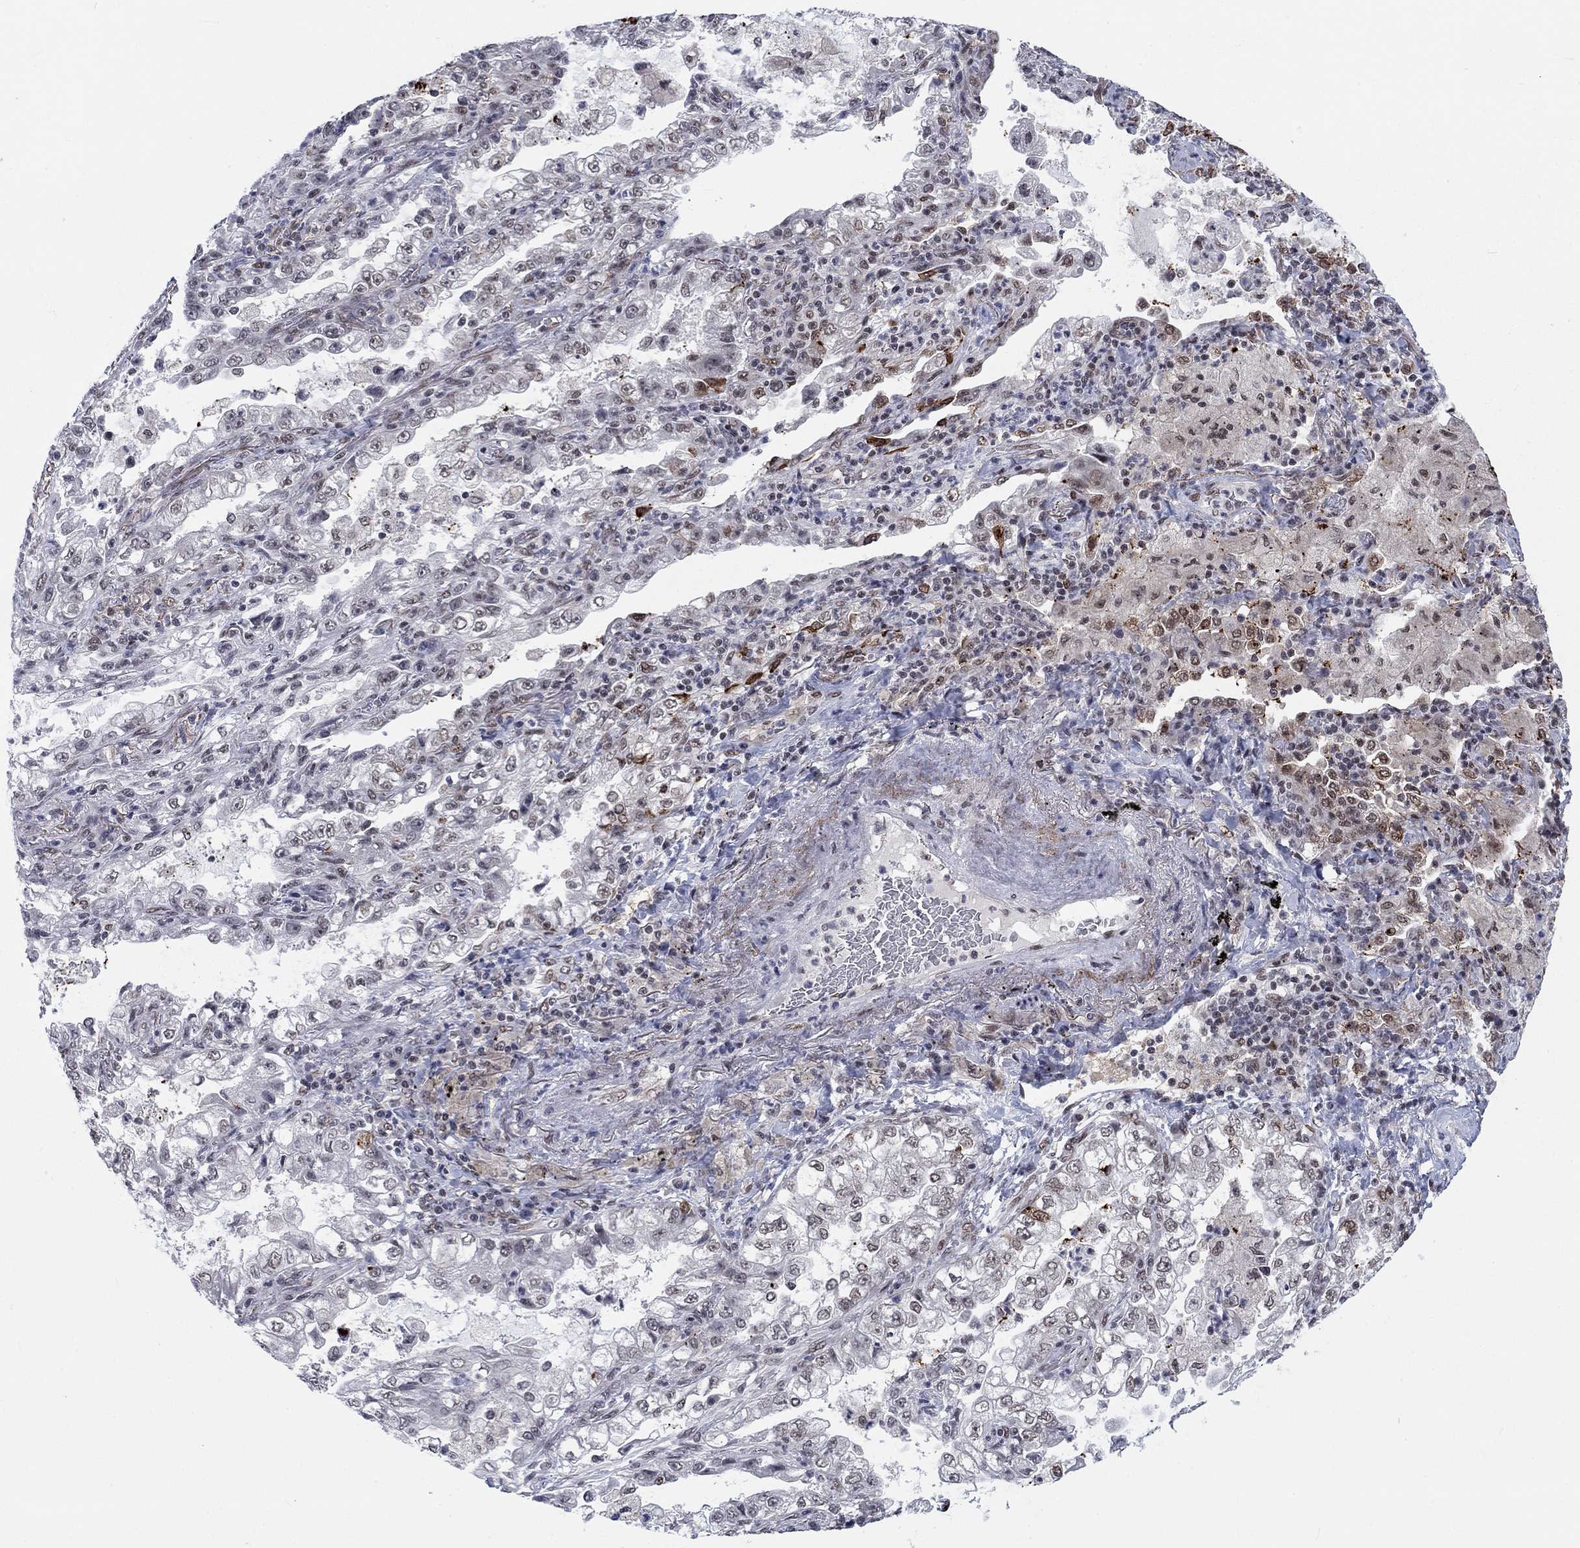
{"staining": {"intensity": "moderate", "quantity": "<25%", "location": "nuclear"}, "tissue": "lung cancer", "cell_type": "Tumor cells", "image_type": "cancer", "snomed": [{"axis": "morphology", "description": "Adenocarcinoma, NOS"}, {"axis": "topography", "description": "Lung"}], "caption": "Moderate nuclear positivity for a protein is identified in approximately <25% of tumor cells of lung adenocarcinoma using IHC.", "gene": "FYTTD1", "patient": {"sex": "female", "age": 73}}